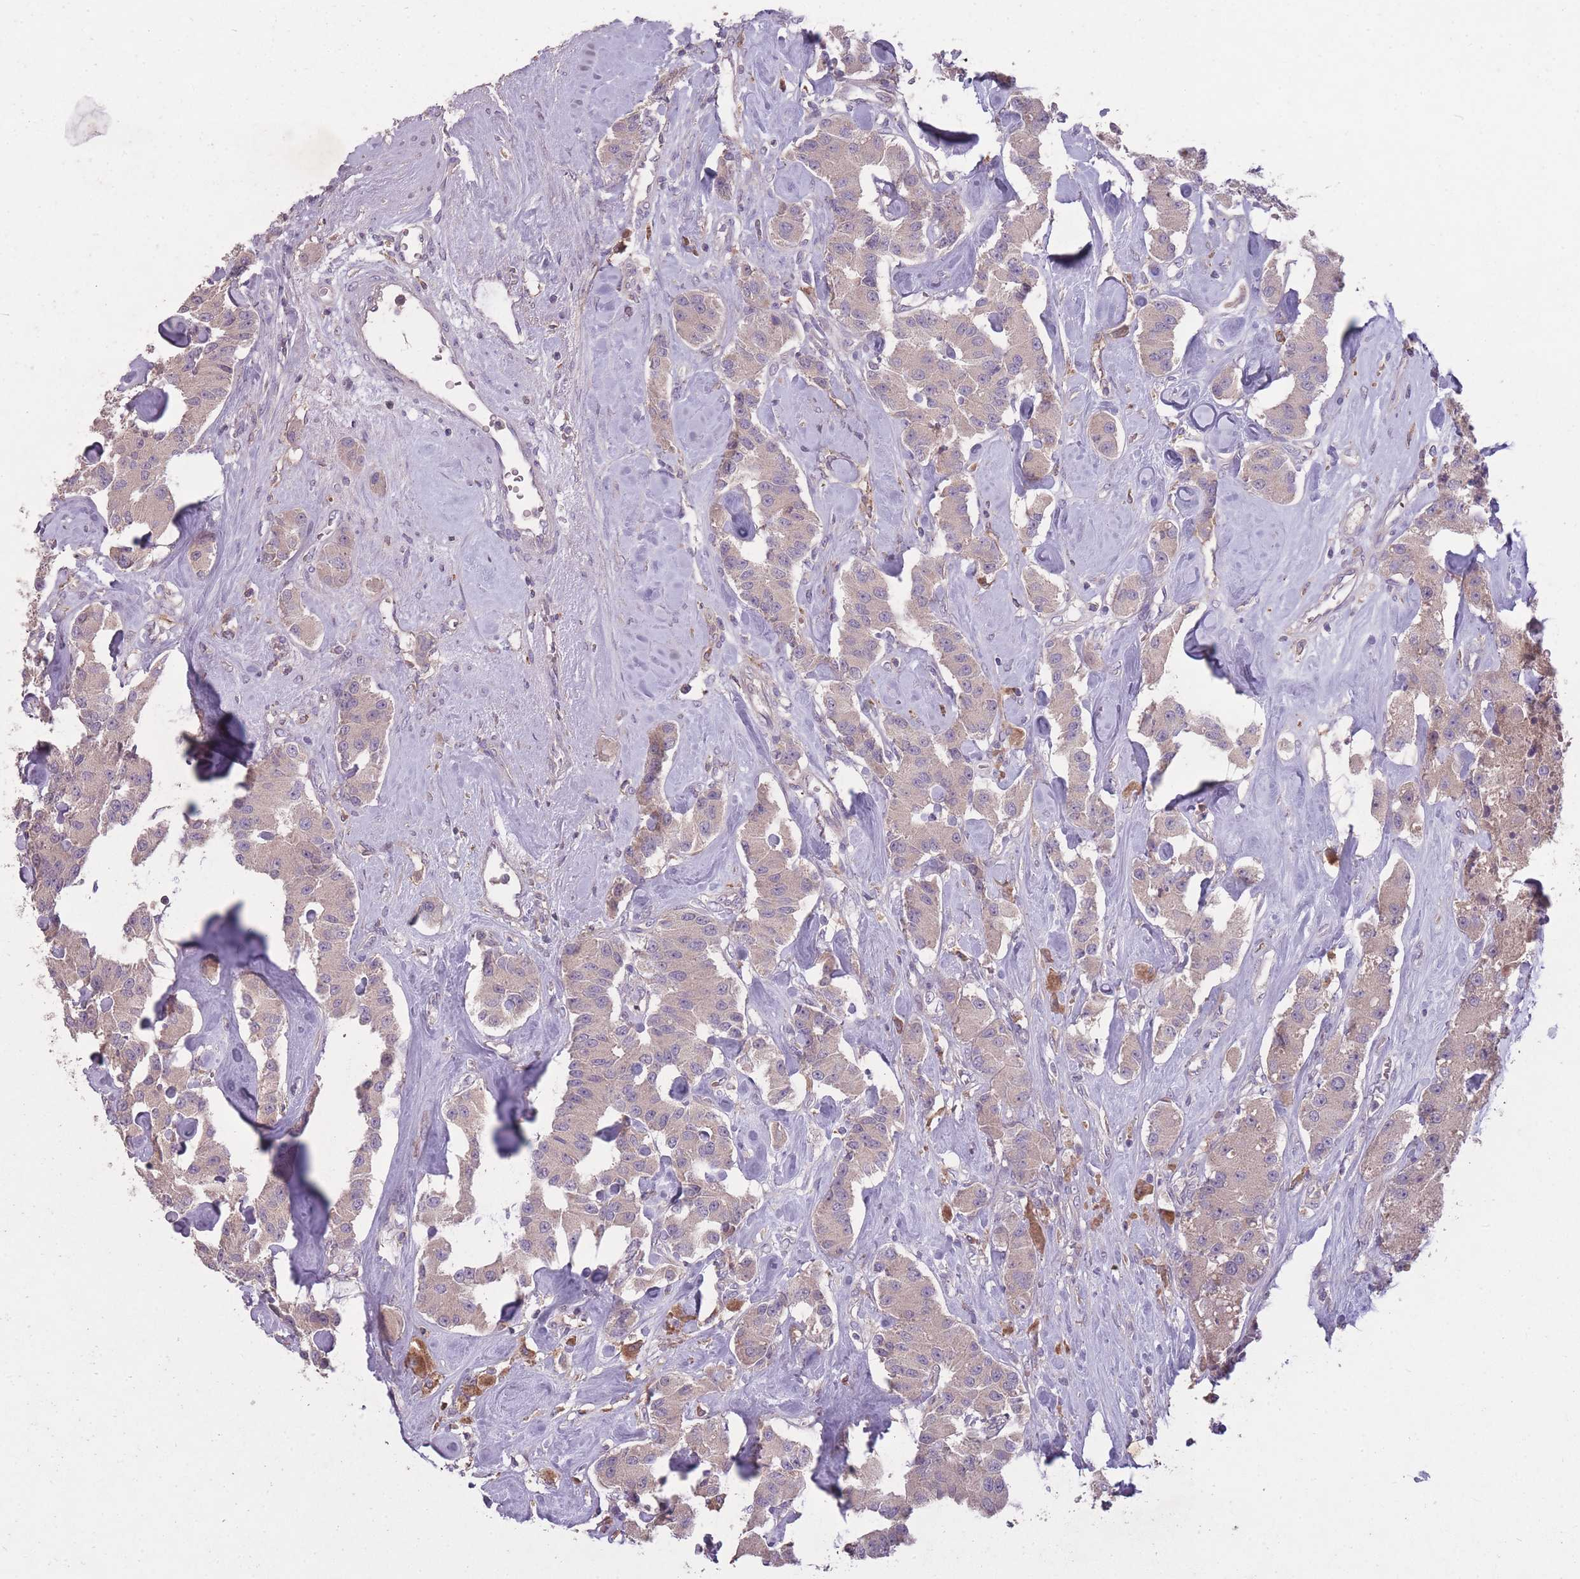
{"staining": {"intensity": "negative", "quantity": "none", "location": "none"}, "tissue": "carcinoid", "cell_type": "Tumor cells", "image_type": "cancer", "snomed": [{"axis": "morphology", "description": "Carcinoid, malignant, NOS"}, {"axis": "topography", "description": "Pancreas"}], "caption": "The micrograph shows no significant expression in tumor cells of carcinoid. Nuclei are stained in blue.", "gene": "OR2V2", "patient": {"sex": "male", "age": 41}}